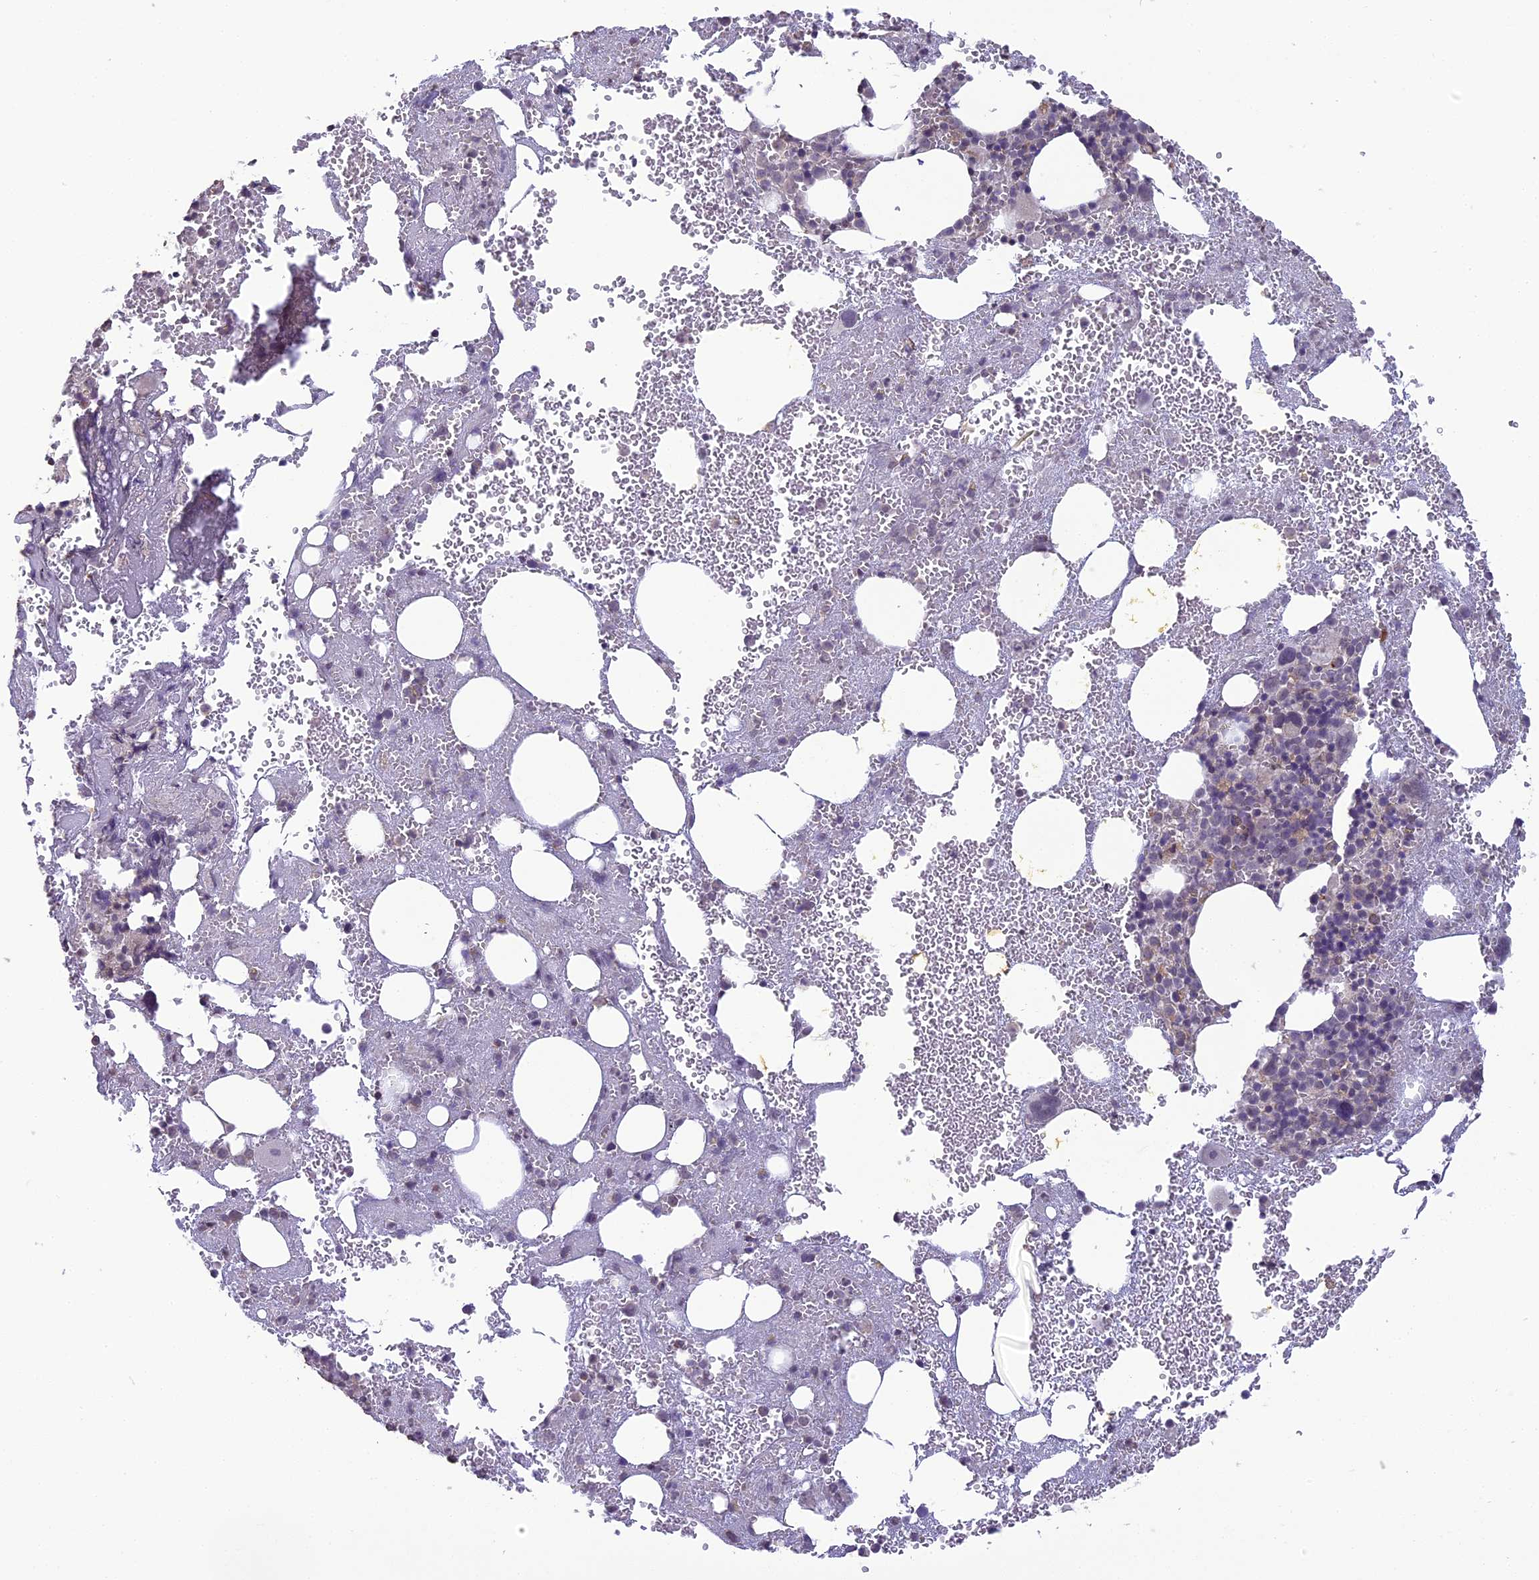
{"staining": {"intensity": "negative", "quantity": "none", "location": "none"}, "tissue": "bone marrow", "cell_type": "Hematopoietic cells", "image_type": "normal", "snomed": [{"axis": "morphology", "description": "Normal tissue, NOS"}, {"axis": "topography", "description": "Bone marrow"}], "caption": "Immunohistochemistry of normal bone marrow shows no positivity in hematopoietic cells.", "gene": "ERG28", "patient": {"sex": "male", "age": 61}}